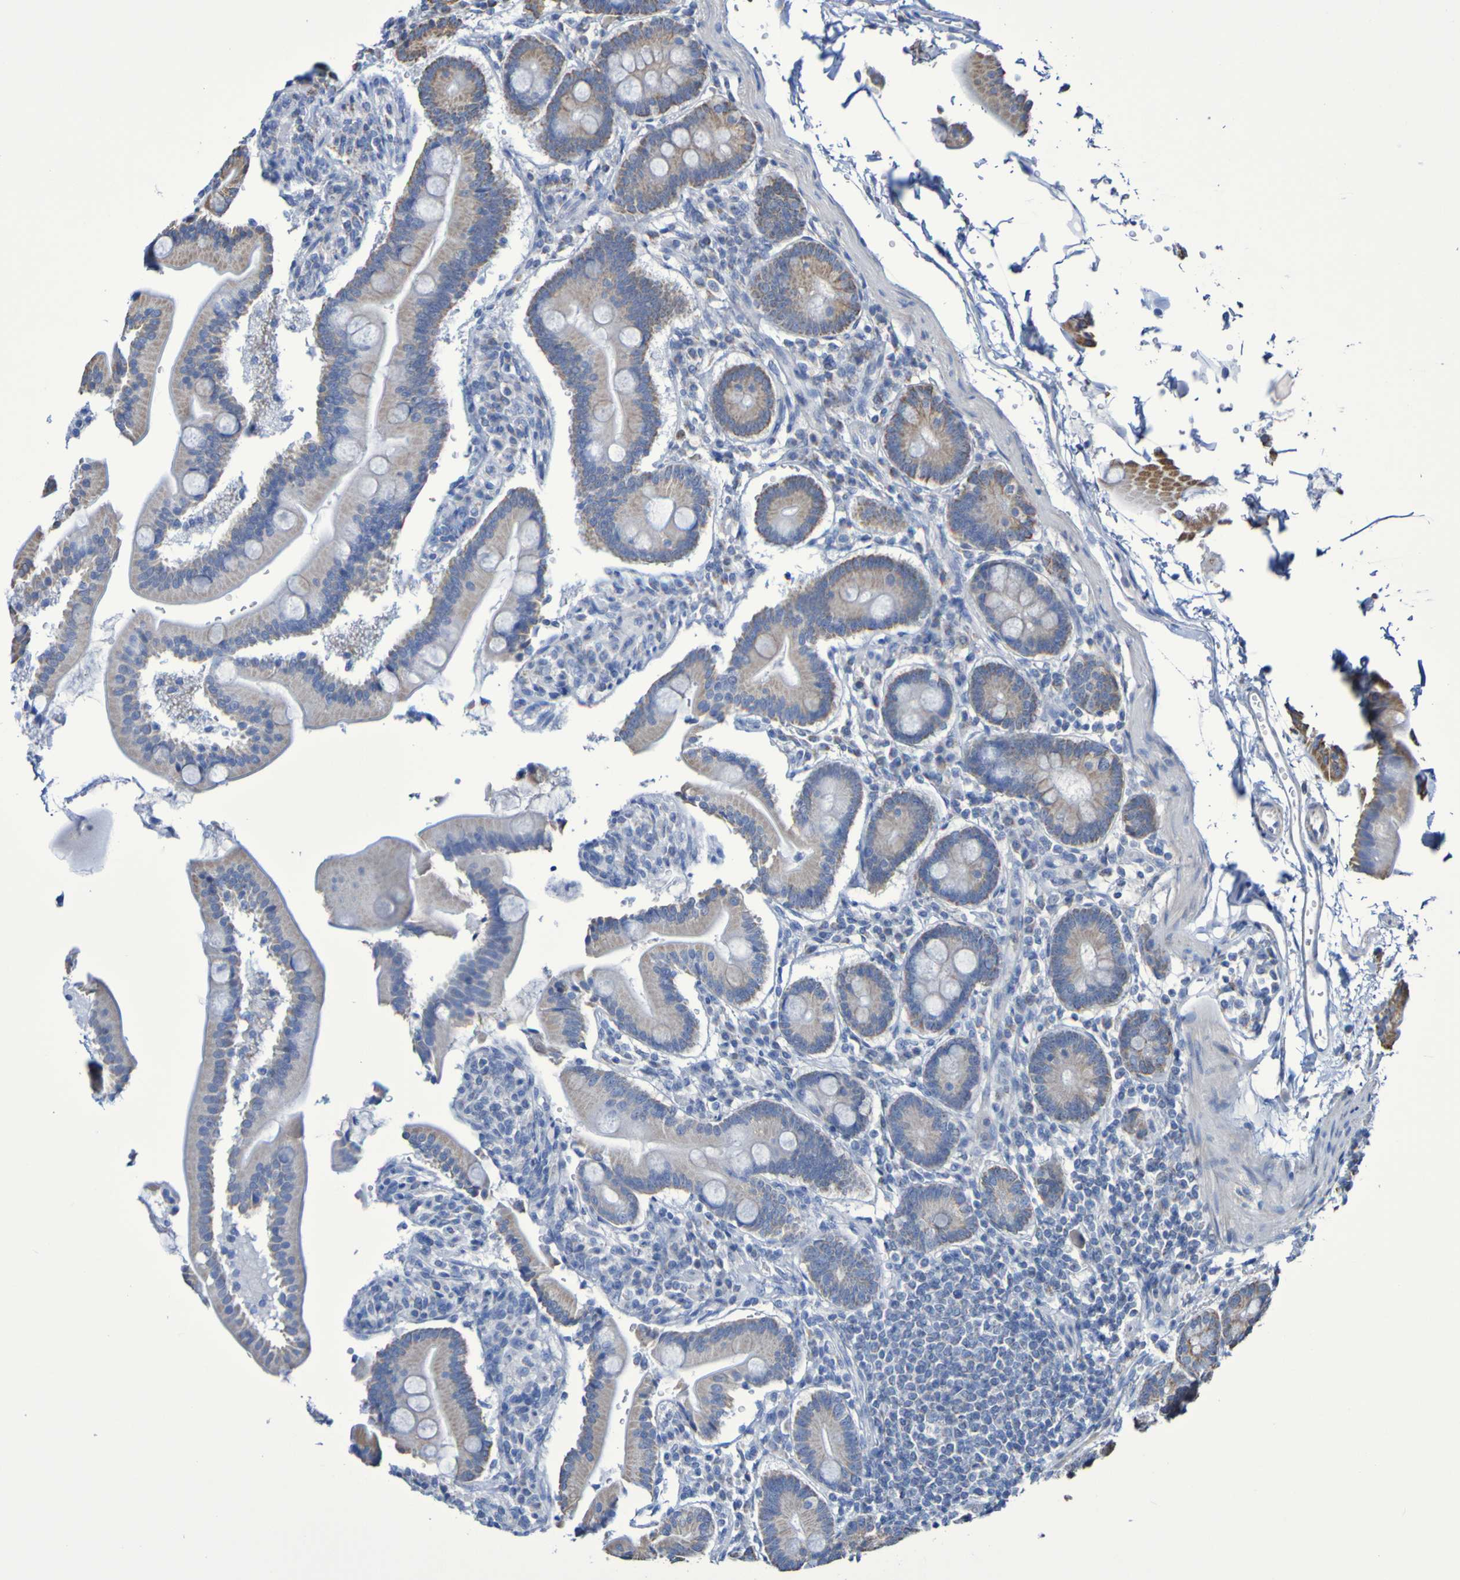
{"staining": {"intensity": "weak", "quantity": ">75%", "location": "cytoplasmic/membranous"}, "tissue": "duodenum", "cell_type": "Glandular cells", "image_type": "normal", "snomed": [{"axis": "morphology", "description": "Normal tissue, NOS"}, {"axis": "topography", "description": "Duodenum"}], "caption": "Protein positivity by immunohistochemistry demonstrates weak cytoplasmic/membranous positivity in about >75% of glandular cells in unremarkable duodenum.", "gene": "CNTN2", "patient": {"sex": "male", "age": 54}}